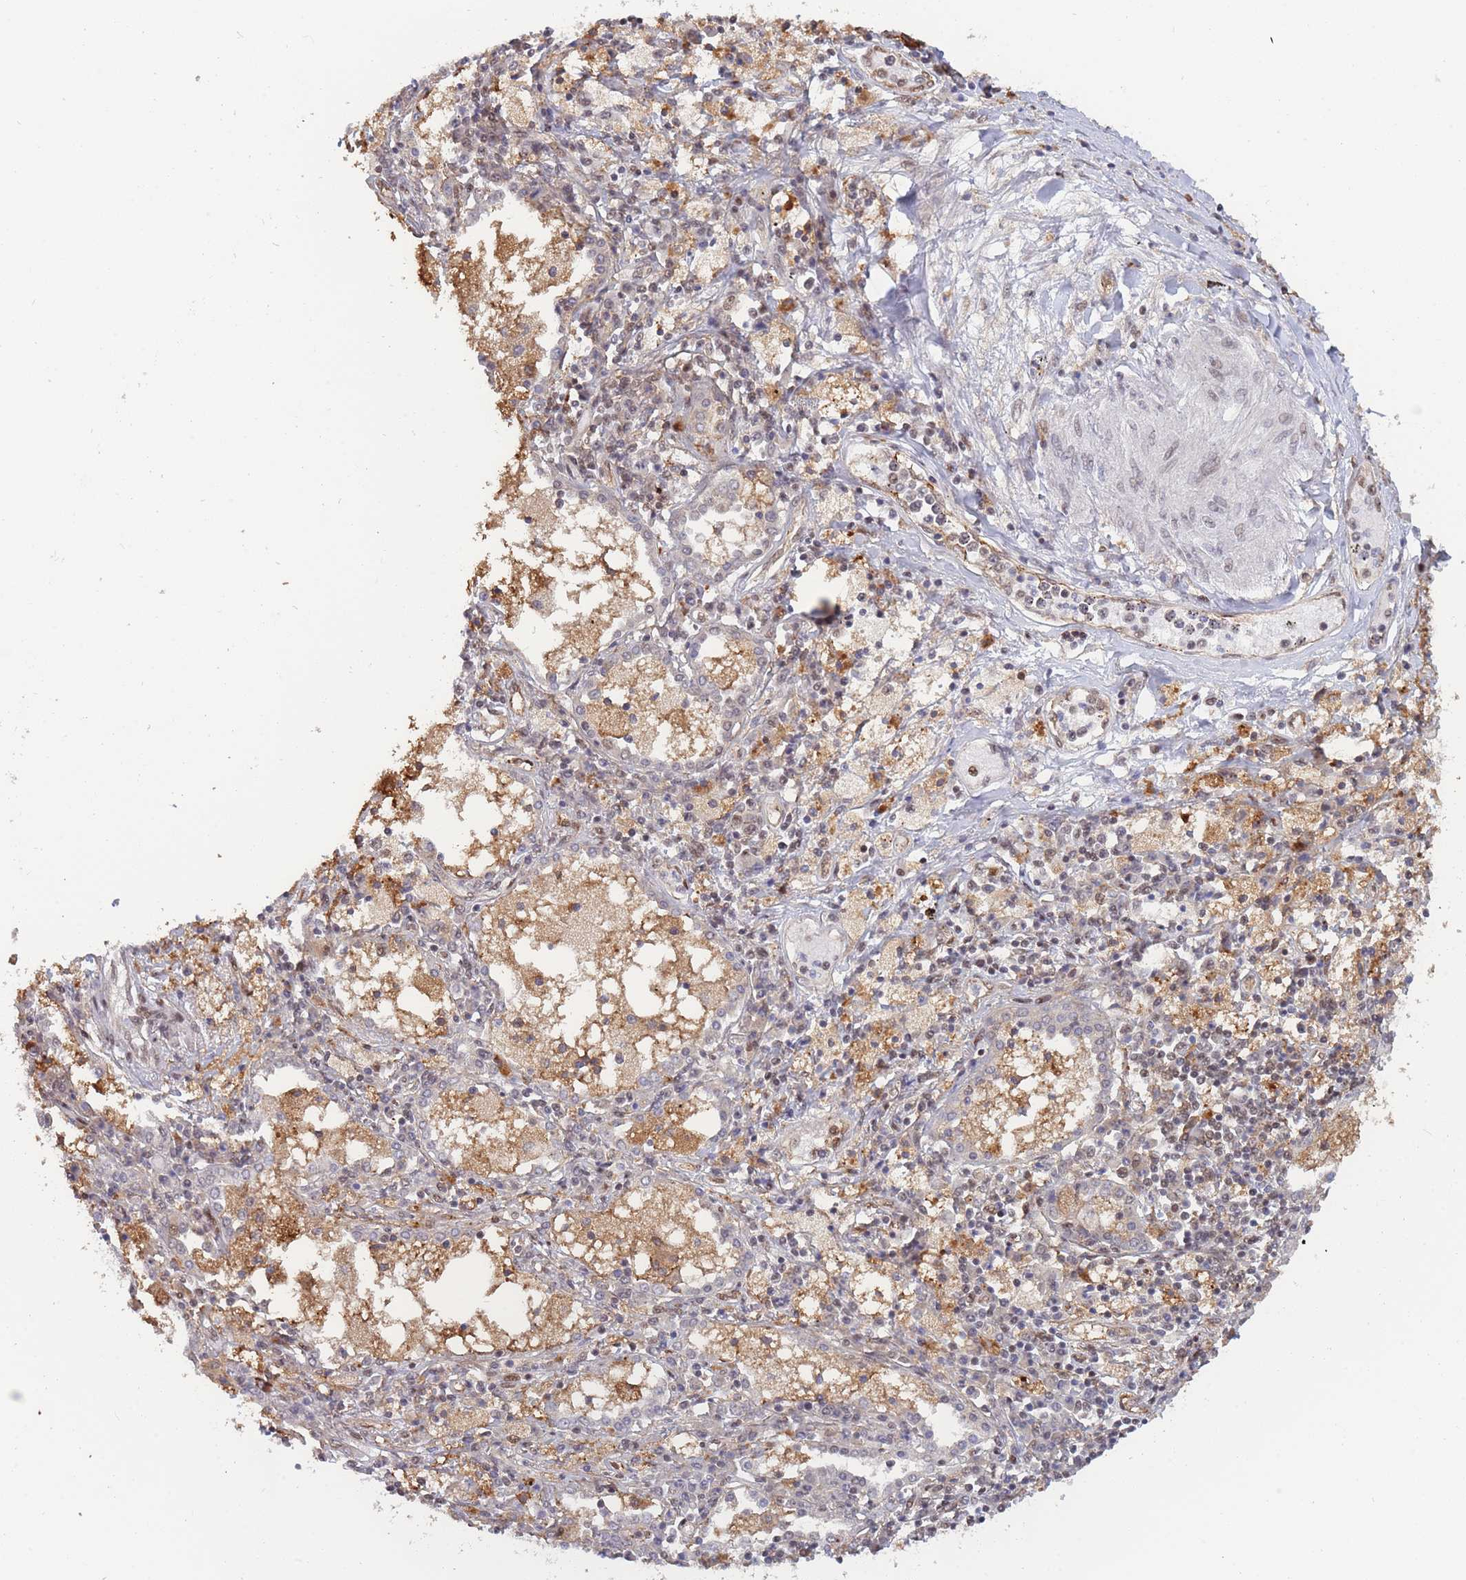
{"staining": {"intensity": "strong", "quantity": "25%-75%", "location": "nuclear"}, "tissue": "lung cancer", "cell_type": "Tumor cells", "image_type": "cancer", "snomed": [{"axis": "morphology", "description": "Squamous cell carcinoma, NOS"}, {"axis": "topography", "description": "Lung"}], "caption": "Immunohistochemistry photomicrograph of neoplastic tissue: human lung cancer stained using immunohistochemistry shows high levels of strong protein expression localized specifically in the nuclear of tumor cells, appearing as a nuclear brown color.", "gene": "BOD1L1", "patient": {"sex": "male", "age": 65}}